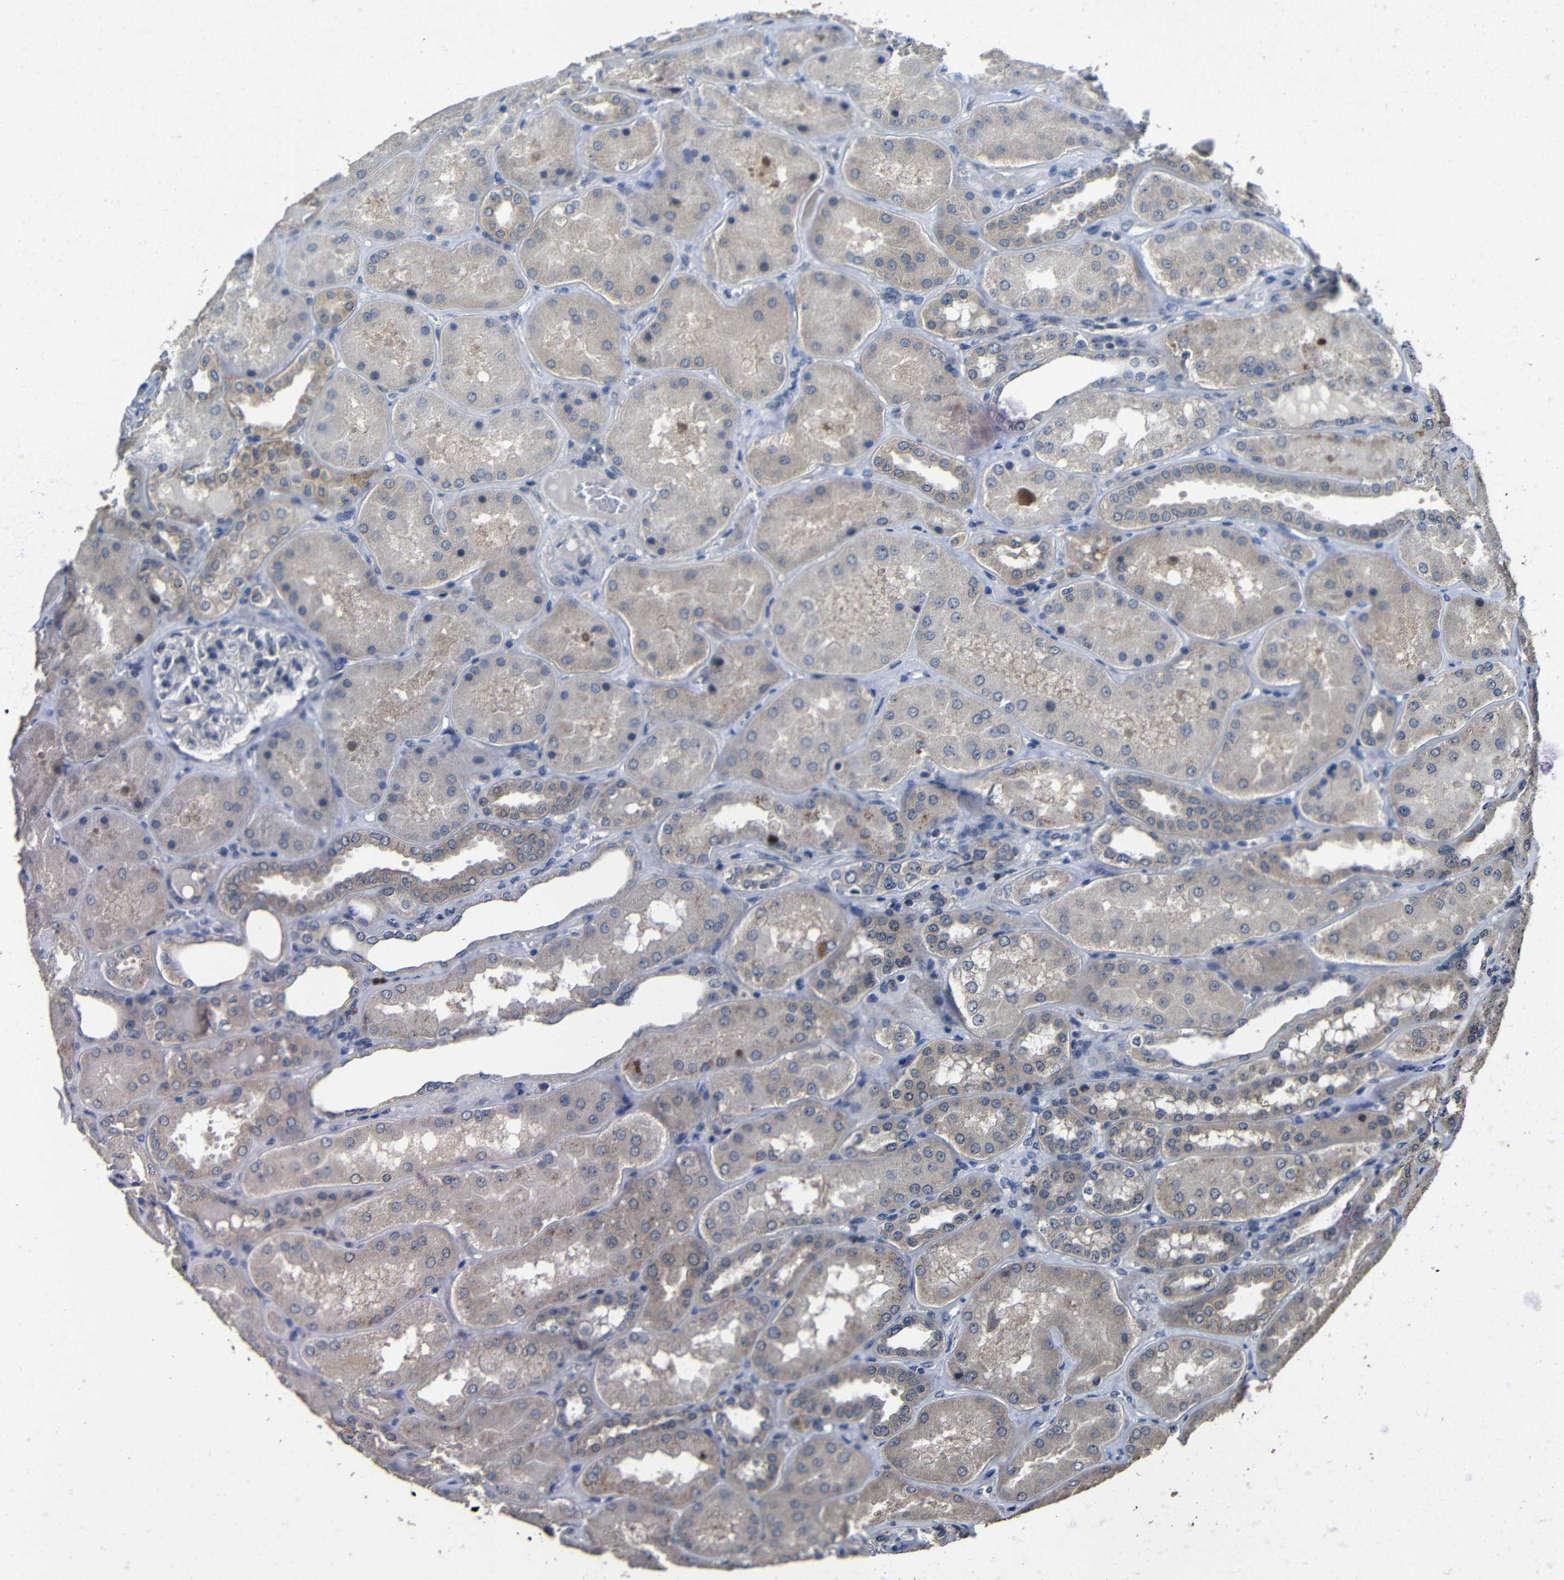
{"staining": {"intensity": "negative", "quantity": "none", "location": "none"}, "tissue": "kidney", "cell_type": "Cells in glomeruli", "image_type": "normal", "snomed": [{"axis": "morphology", "description": "Normal tissue, NOS"}, {"axis": "topography", "description": "Kidney"}], "caption": "Cells in glomeruli are negative for protein expression in benign human kidney. (DAB immunohistochemistry (IHC) visualized using brightfield microscopy, high magnification).", "gene": "C6orf89", "patient": {"sex": "female", "age": 56}}